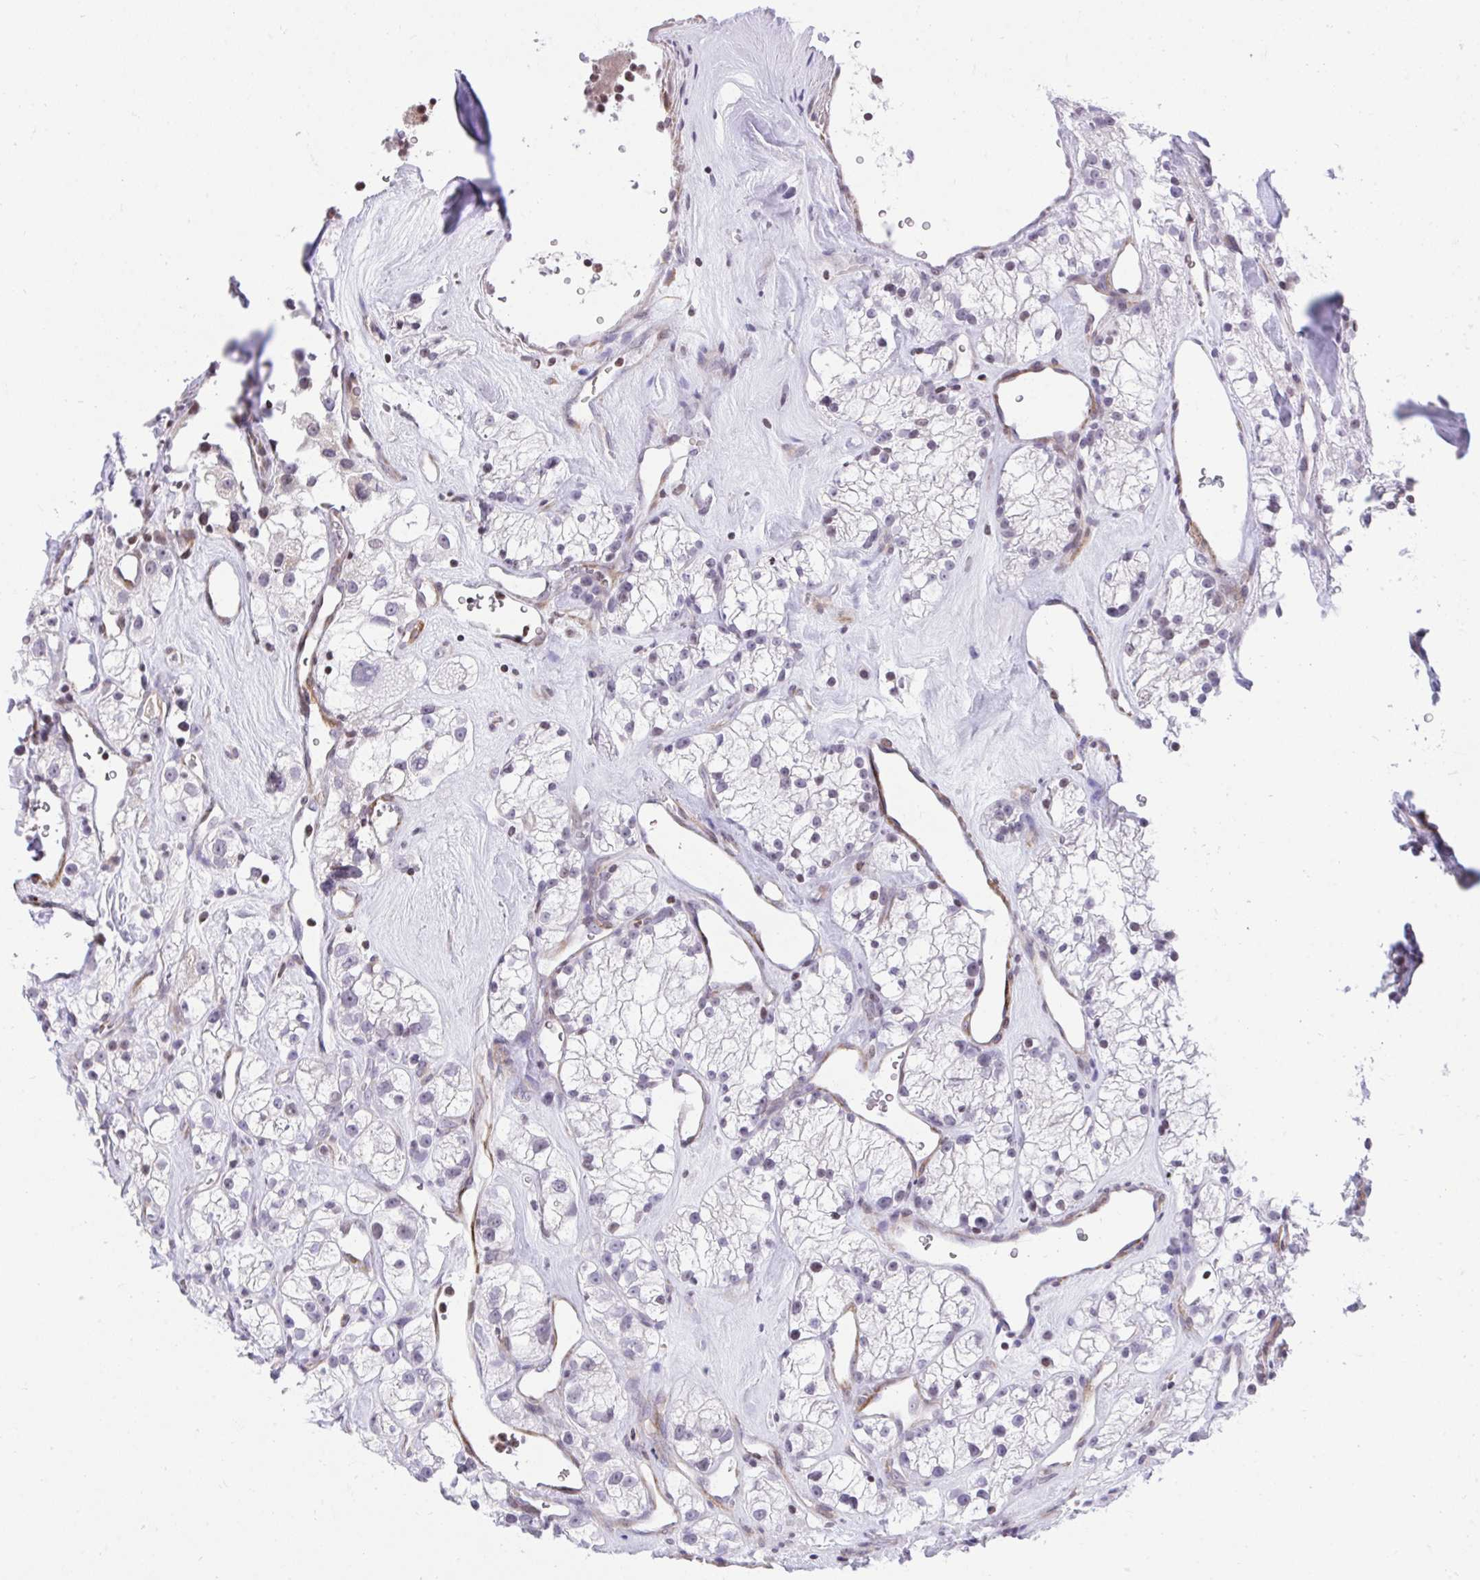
{"staining": {"intensity": "negative", "quantity": "none", "location": "none"}, "tissue": "renal cancer", "cell_type": "Tumor cells", "image_type": "cancer", "snomed": [{"axis": "morphology", "description": "Adenocarcinoma, NOS"}, {"axis": "topography", "description": "Kidney"}], "caption": "Adenocarcinoma (renal) stained for a protein using immunohistochemistry exhibits no positivity tumor cells.", "gene": "KCNN4", "patient": {"sex": "male", "age": 77}}